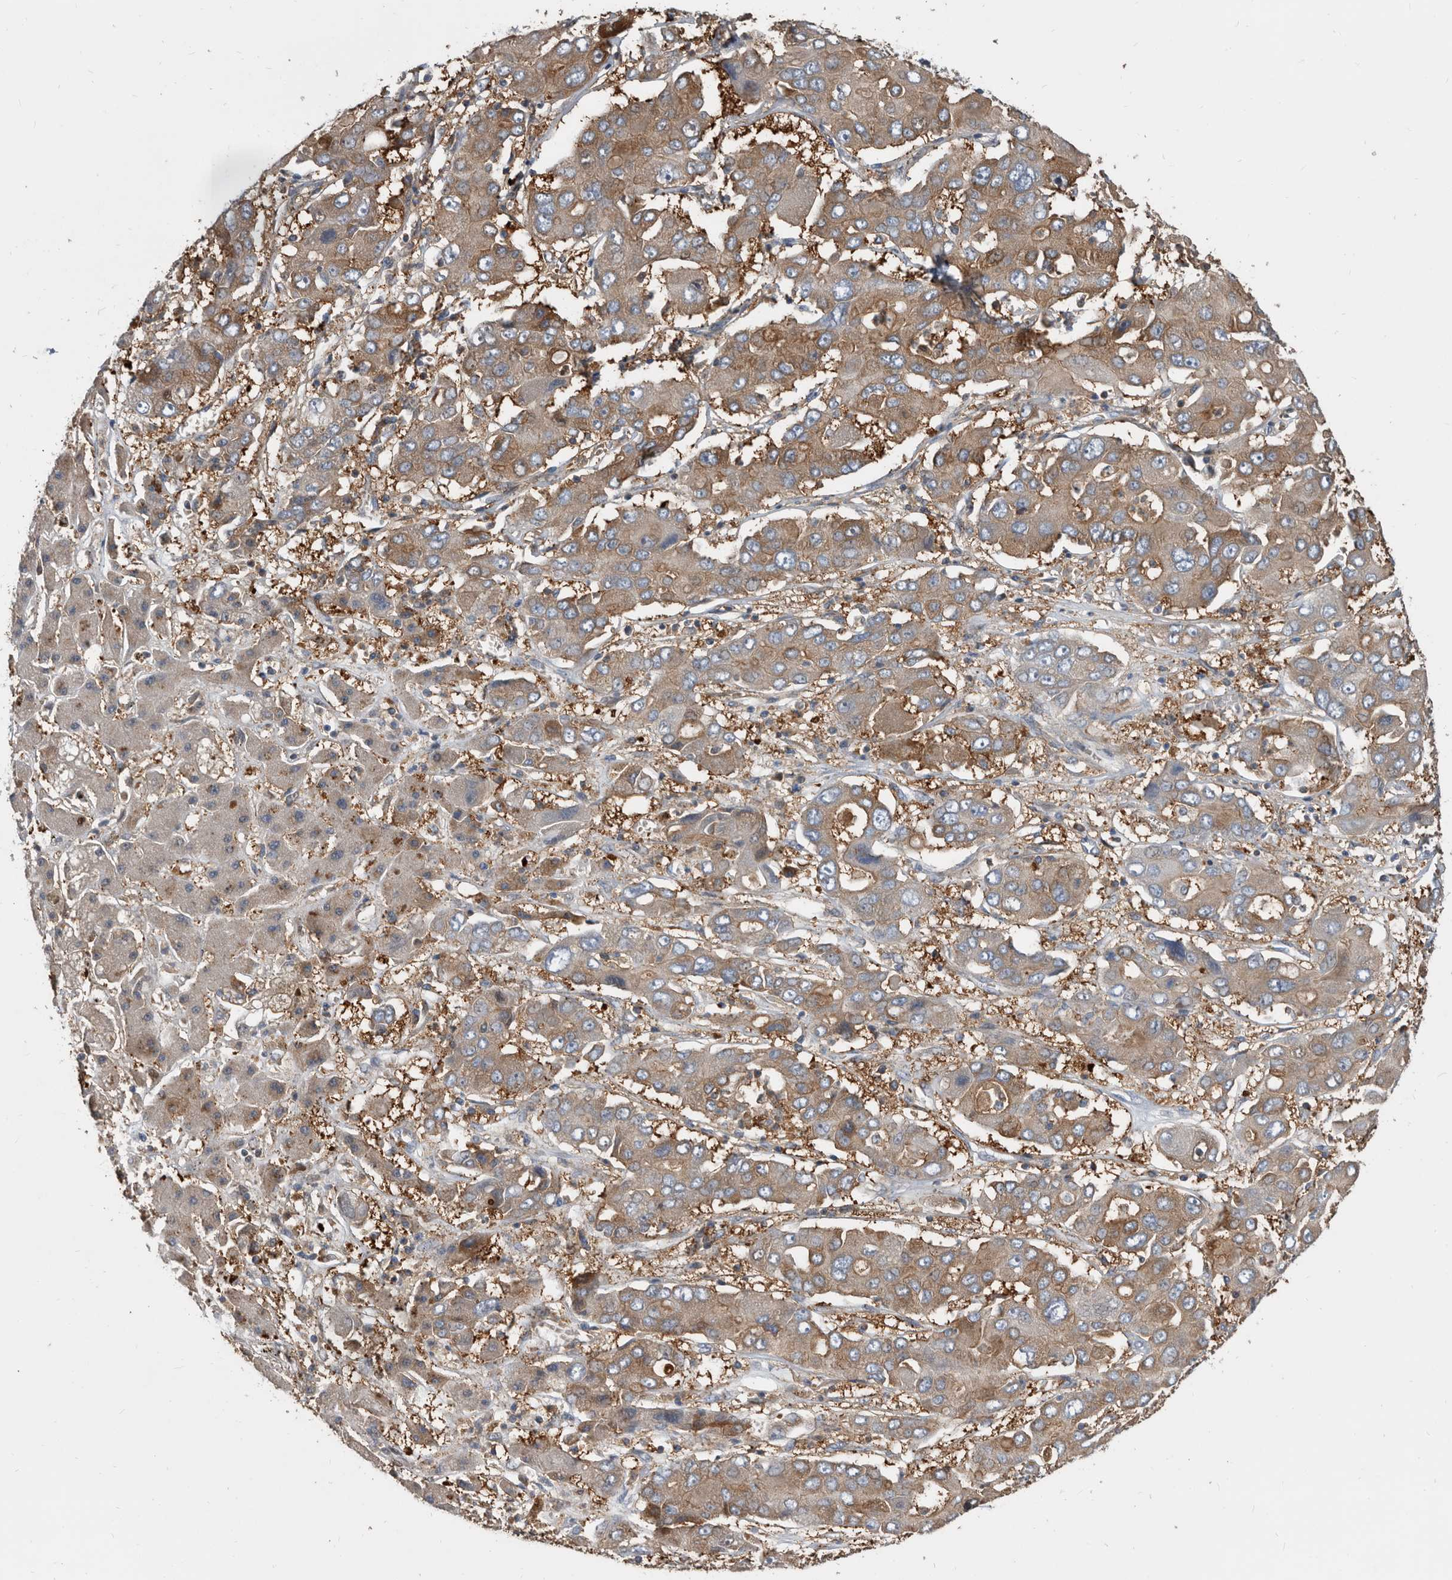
{"staining": {"intensity": "moderate", "quantity": "25%-75%", "location": "cytoplasmic/membranous"}, "tissue": "liver cancer", "cell_type": "Tumor cells", "image_type": "cancer", "snomed": [{"axis": "morphology", "description": "Cholangiocarcinoma"}, {"axis": "topography", "description": "Liver"}], "caption": "Approximately 25%-75% of tumor cells in human liver cholangiocarcinoma reveal moderate cytoplasmic/membranous protein expression as visualized by brown immunohistochemical staining.", "gene": "APEH", "patient": {"sex": "male", "age": 67}}